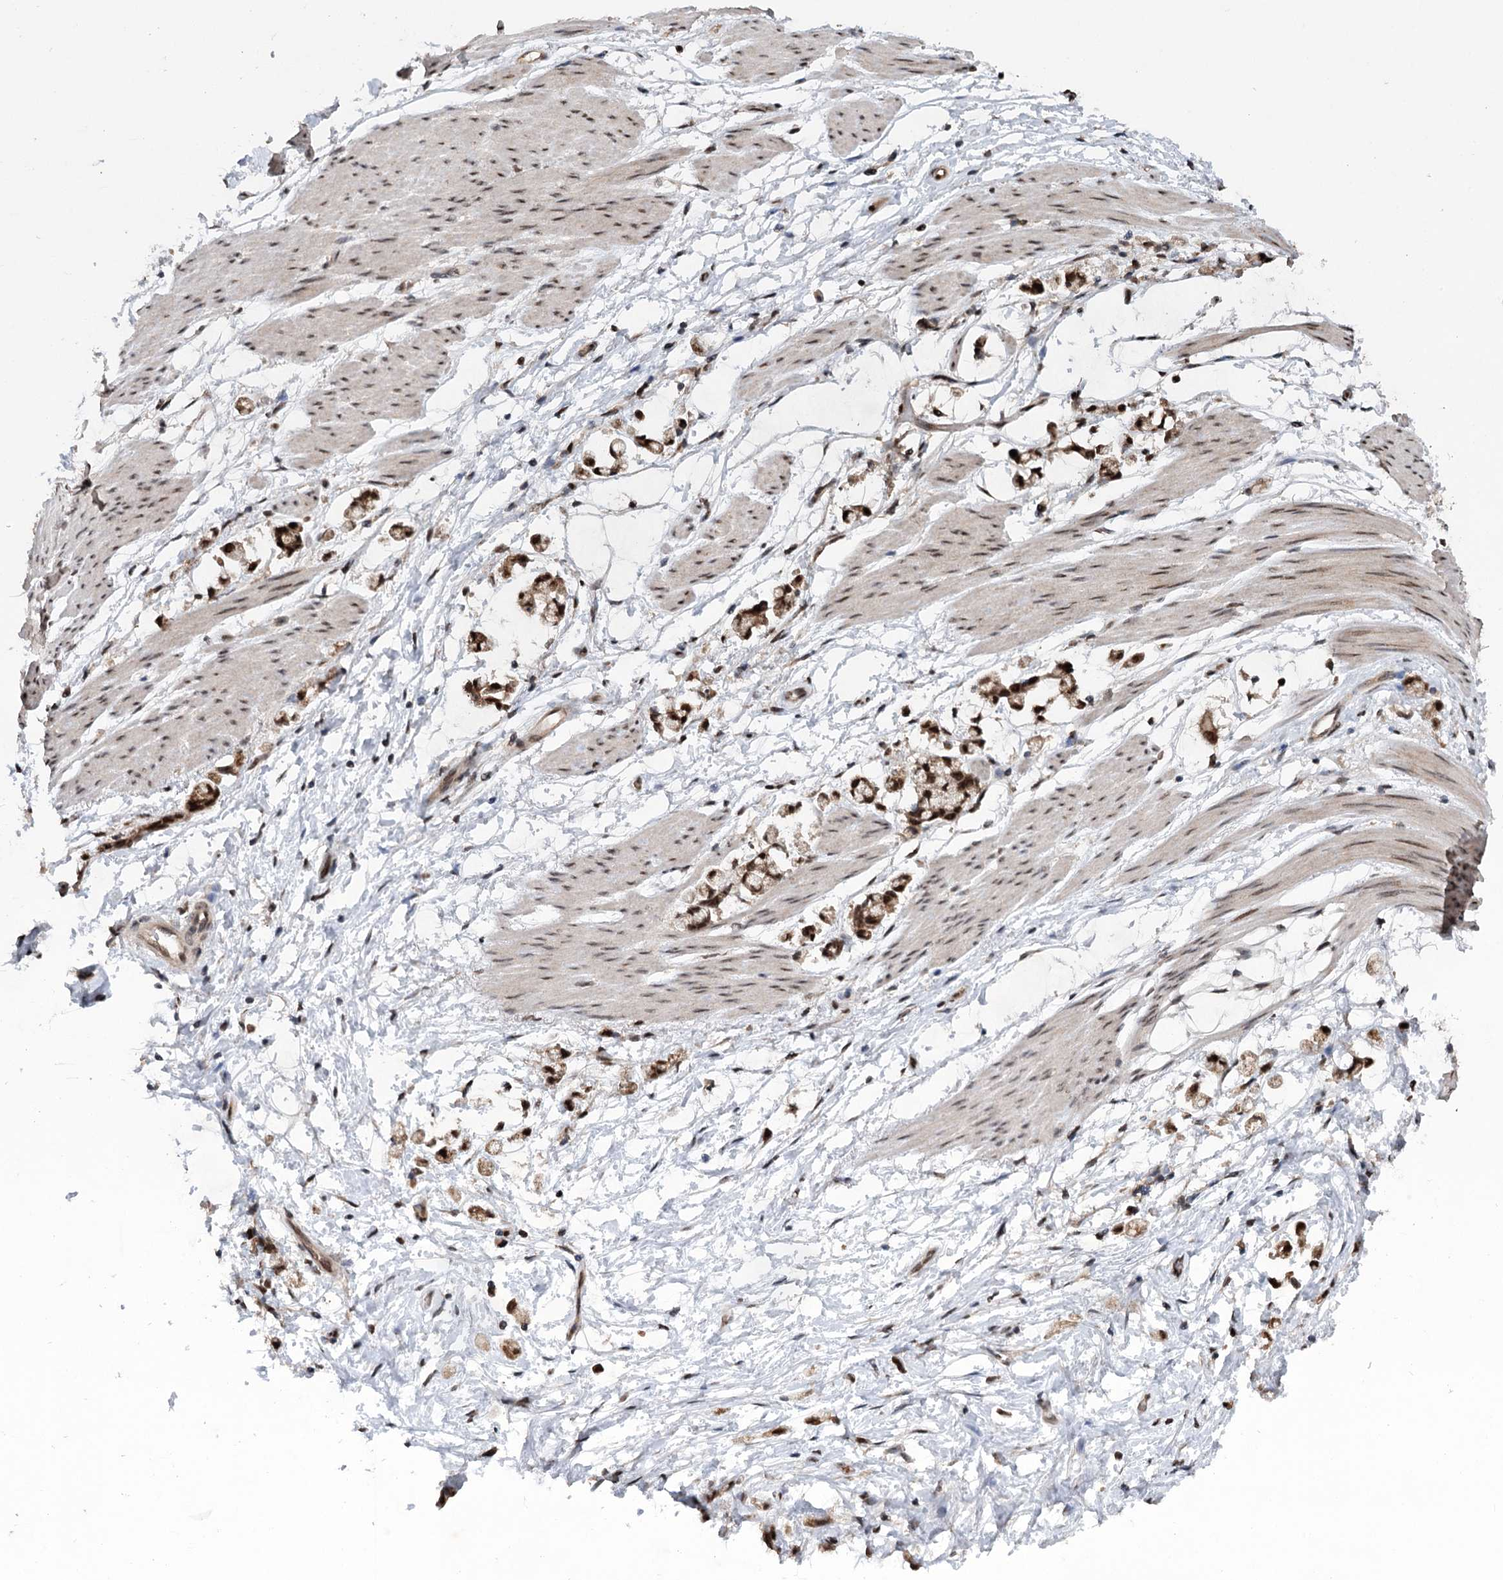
{"staining": {"intensity": "moderate", "quantity": ">75%", "location": "nuclear"}, "tissue": "stomach cancer", "cell_type": "Tumor cells", "image_type": "cancer", "snomed": [{"axis": "morphology", "description": "Adenocarcinoma, NOS"}, {"axis": "topography", "description": "Stomach"}], "caption": "Immunohistochemical staining of stomach cancer demonstrates medium levels of moderate nuclear protein positivity in approximately >75% of tumor cells. (DAB (3,3'-diaminobenzidine) IHC with brightfield microscopy, high magnification).", "gene": "MYG1", "patient": {"sex": "female", "age": 60}}